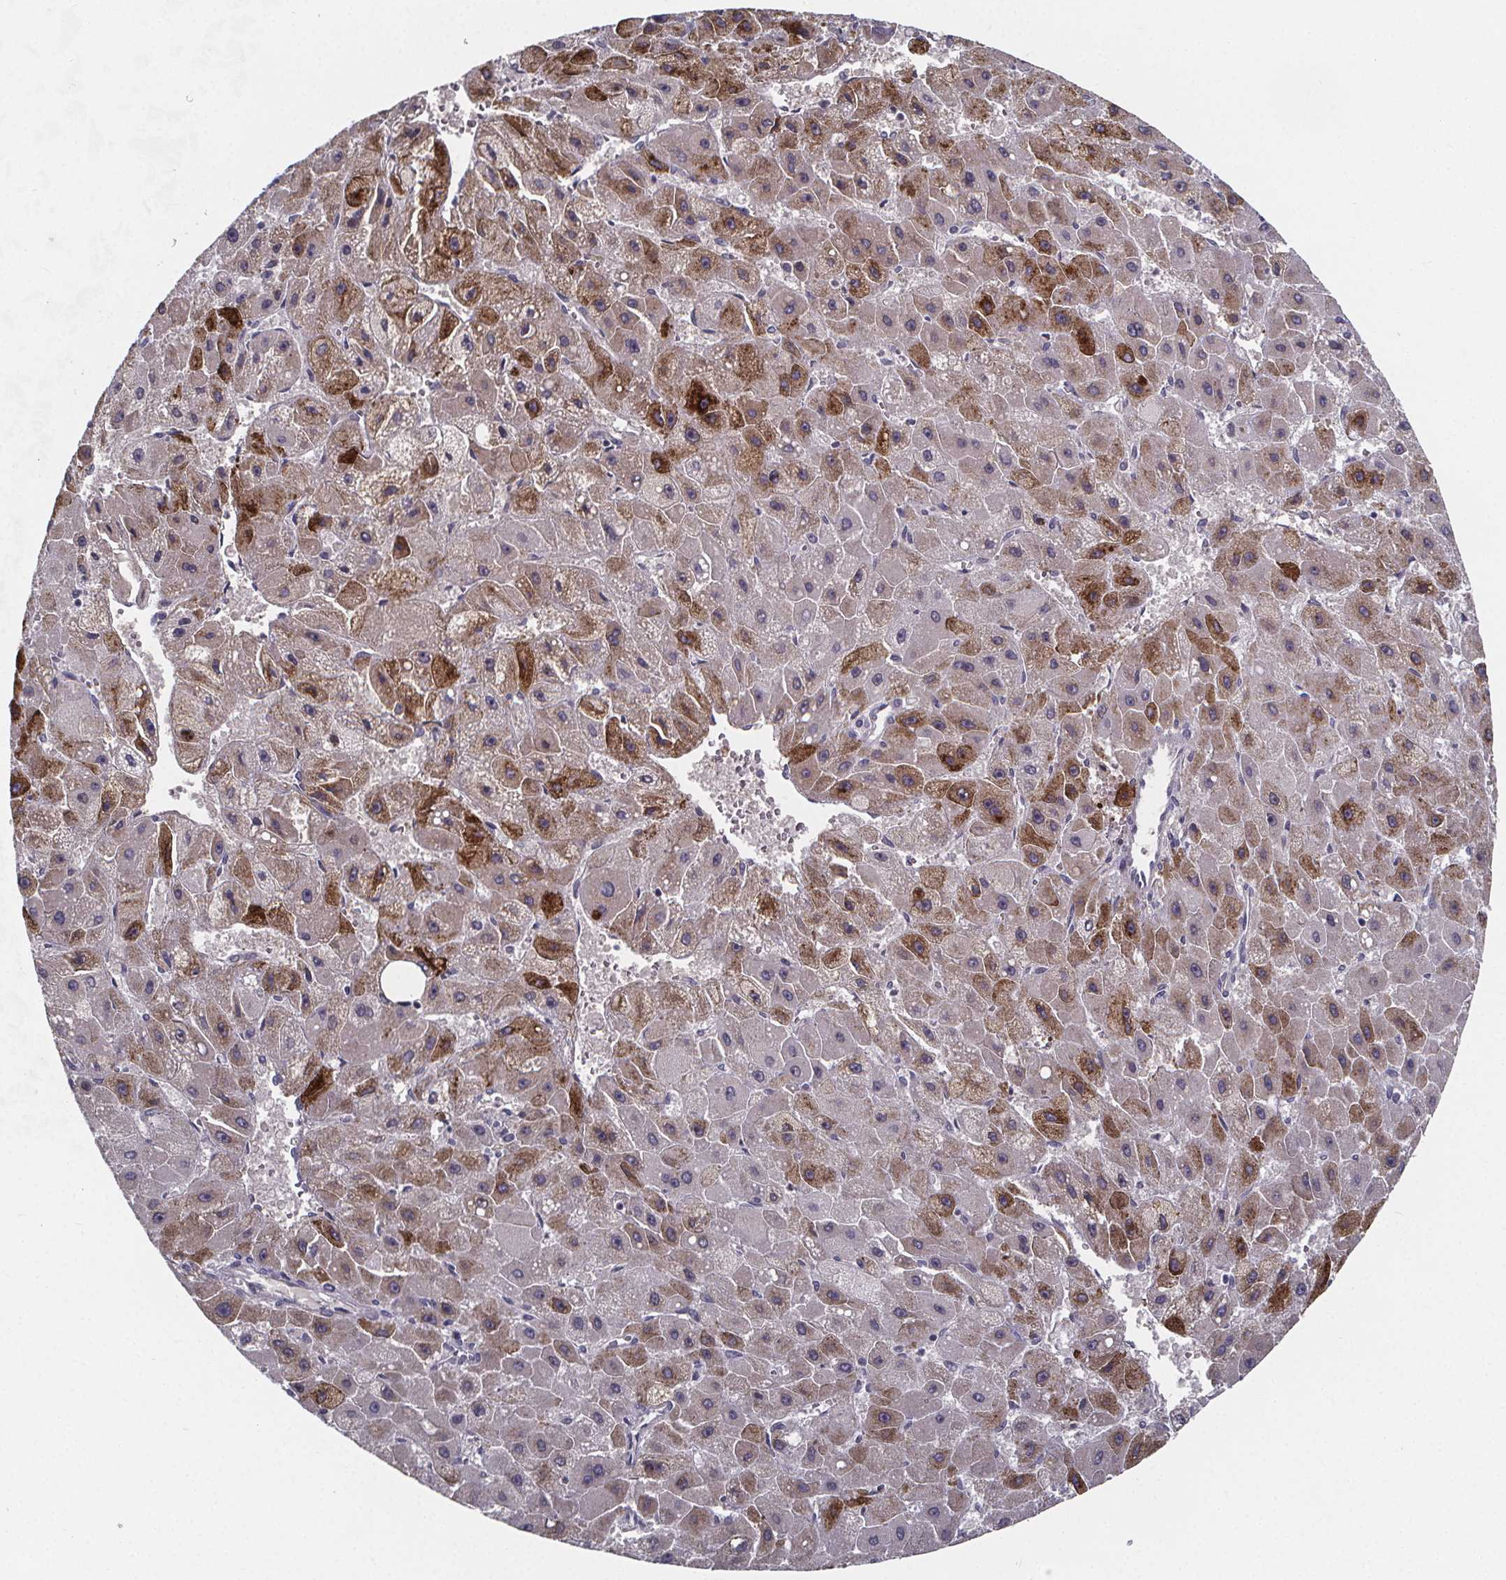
{"staining": {"intensity": "moderate", "quantity": "25%-75%", "location": "cytoplasmic/membranous"}, "tissue": "liver cancer", "cell_type": "Tumor cells", "image_type": "cancer", "snomed": [{"axis": "morphology", "description": "Carcinoma, Hepatocellular, NOS"}, {"axis": "topography", "description": "Liver"}], "caption": "DAB immunohistochemical staining of liver hepatocellular carcinoma shows moderate cytoplasmic/membranous protein staining in about 25%-75% of tumor cells.", "gene": "AGT", "patient": {"sex": "female", "age": 25}}